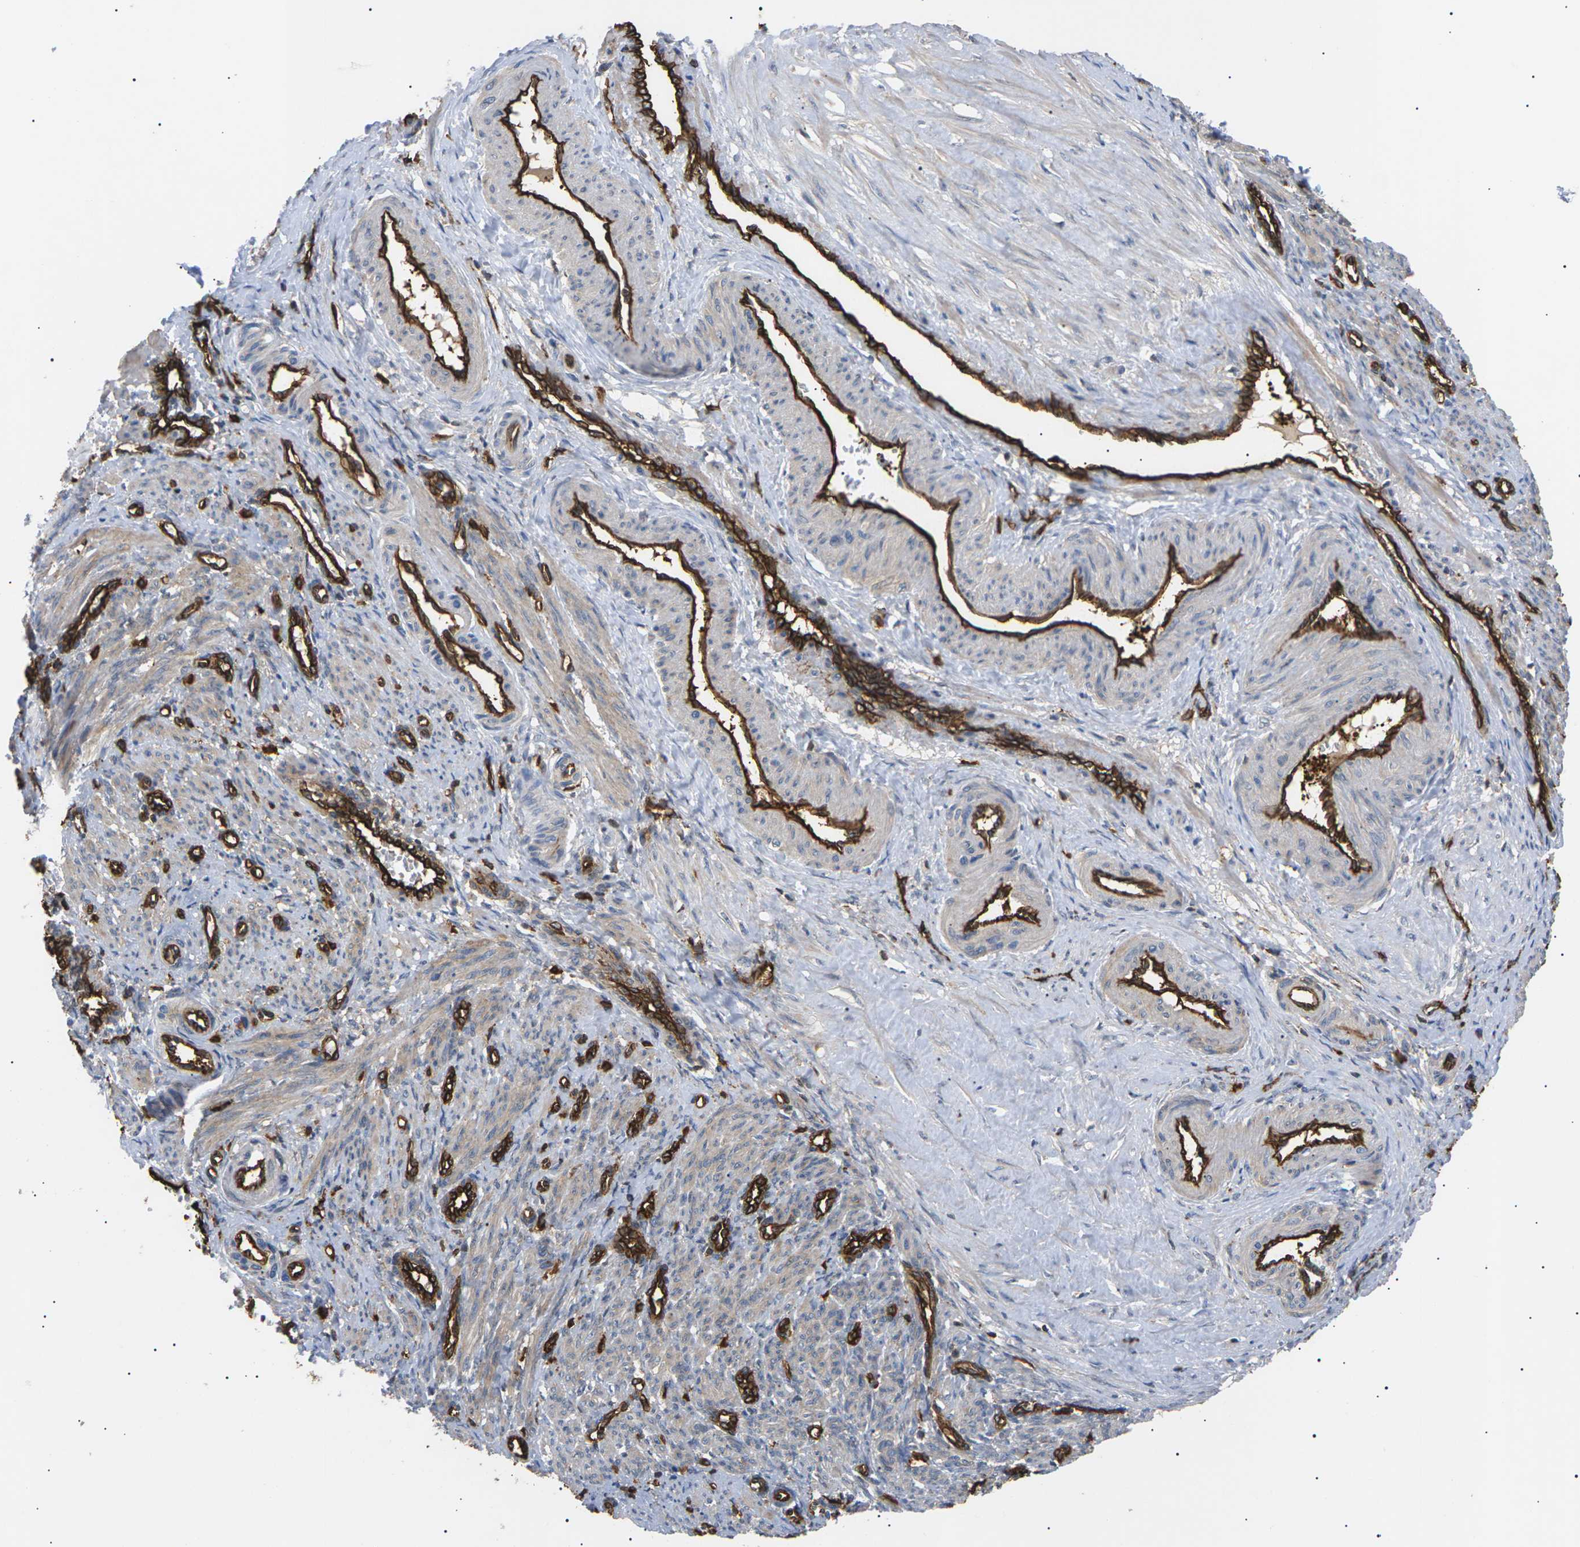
{"staining": {"intensity": "moderate", "quantity": "25%-75%", "location": "cytoplasmic/membranous"}, "tissue": "smooth muscle", "cell_type": "Smooth muscle cells", "image_type": "normal", "snomed": [{"axis": "morphology", "description": "Normal tissue, NOS"}, {"axis": "topography", "description": "Endometrium"}], "caption": "Immunohistochemical staining of unremarkable smooth muscle shows moderate cytoplasmic/membranous protein positivity in about 25%-75% of smooth muscle cells. The staining was performed using DAB to visualize the protein expression in brown, while the nuclei were stained in blue with hematoxylin (Magnification: 20x).", "gene": "TMTC4", "patient": {"sex": "female", "age": 33}}